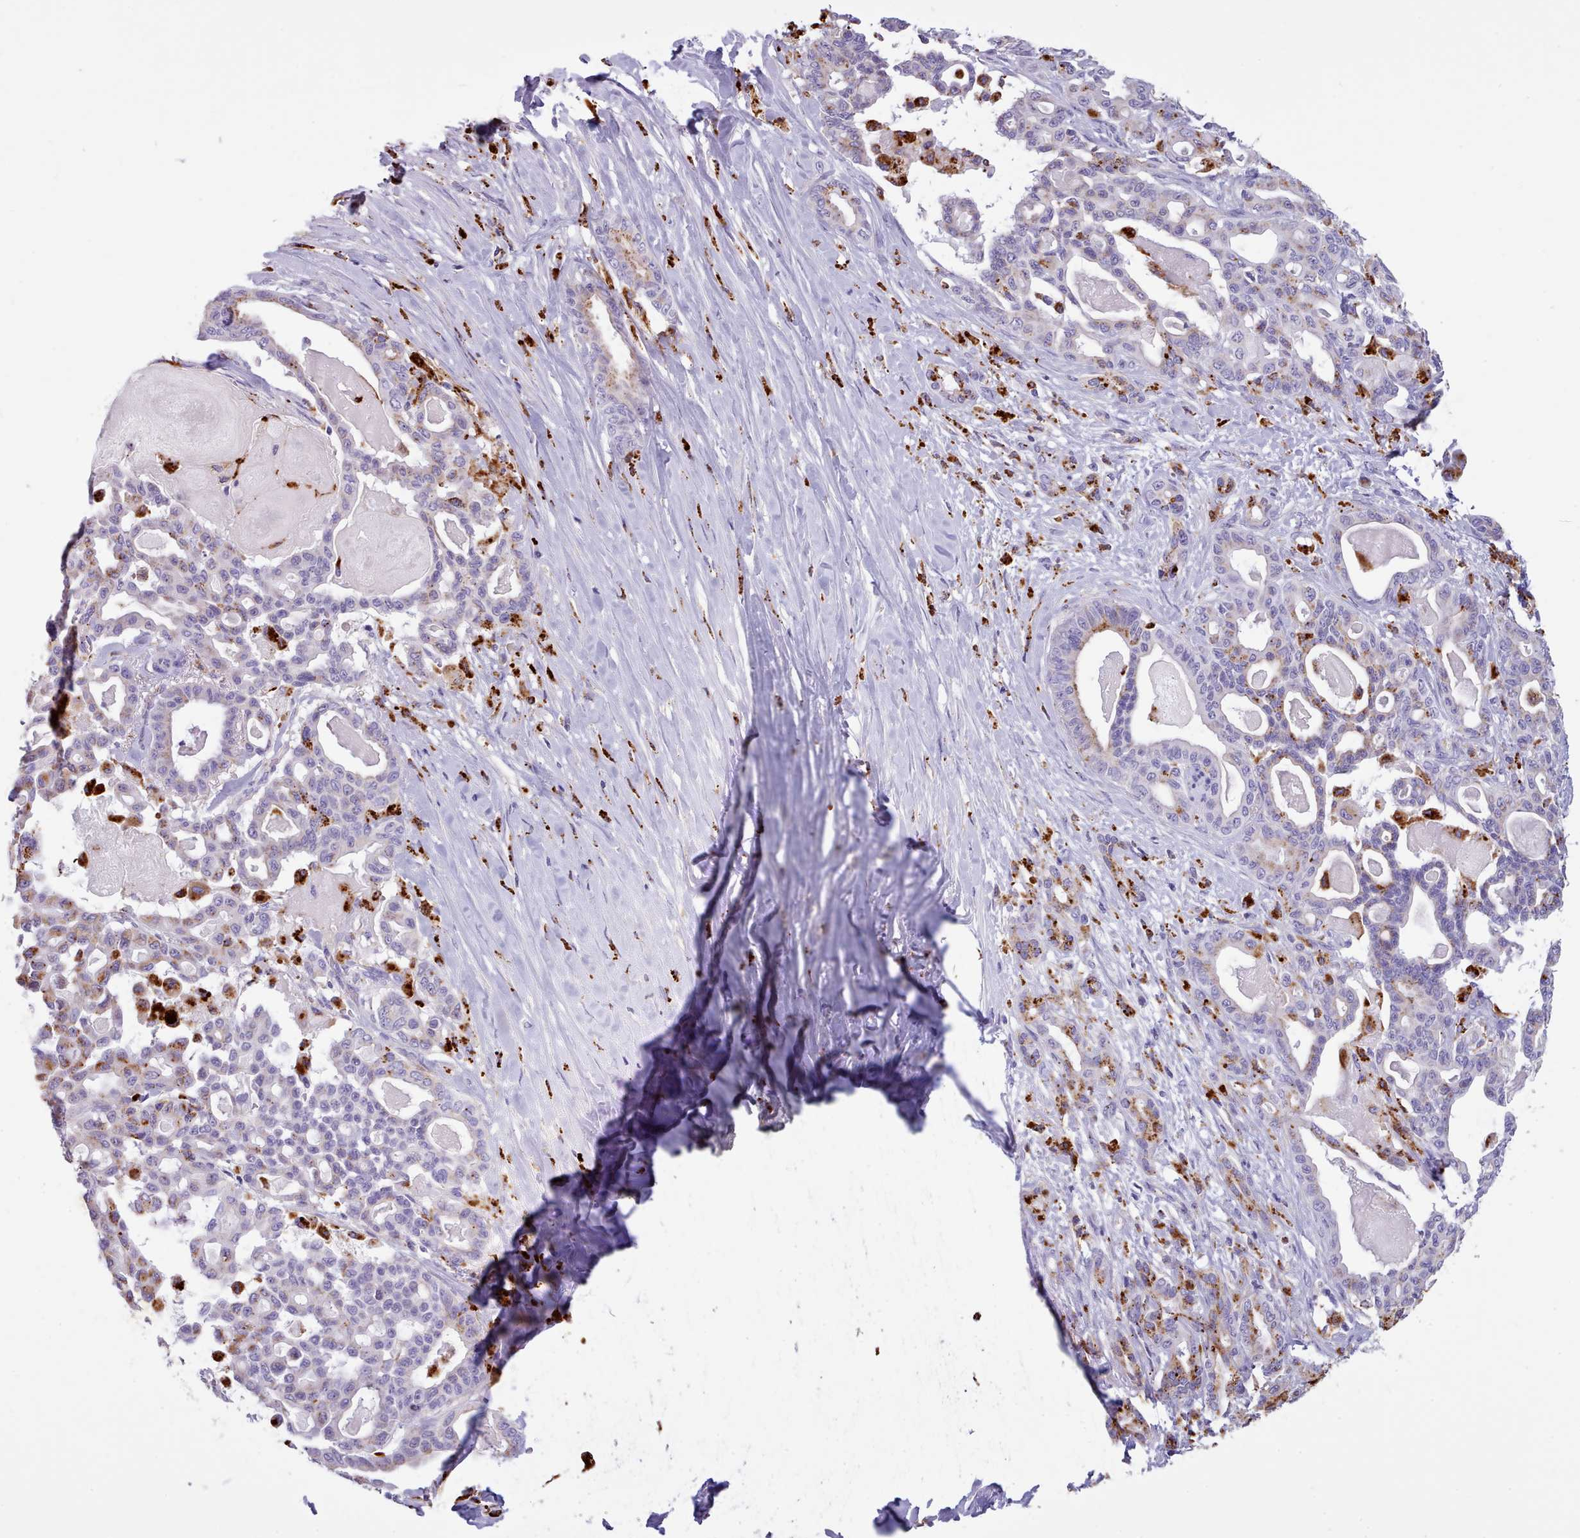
{"staining": {"intensity": "moderate", "quantity": "<25%", "location": "cytoplasmic/membranous"}, "tissue": "pancreatic cancer", "cell_type": "Tumor cells", "image_type": "cancer", "snomed": [{"axis": "morphology", "description": "Adenocarcinoma, NOS"}, {"axis": "topography", "description": "Pancreas"}], "caption": "This image reveals IHC staining of pancreatic cancer, with low moderate cytoplasmic/membranous staining in about <25% of tumor cells.", "gene": "GAA", "patient": {"sex": "male", "age": 63}}